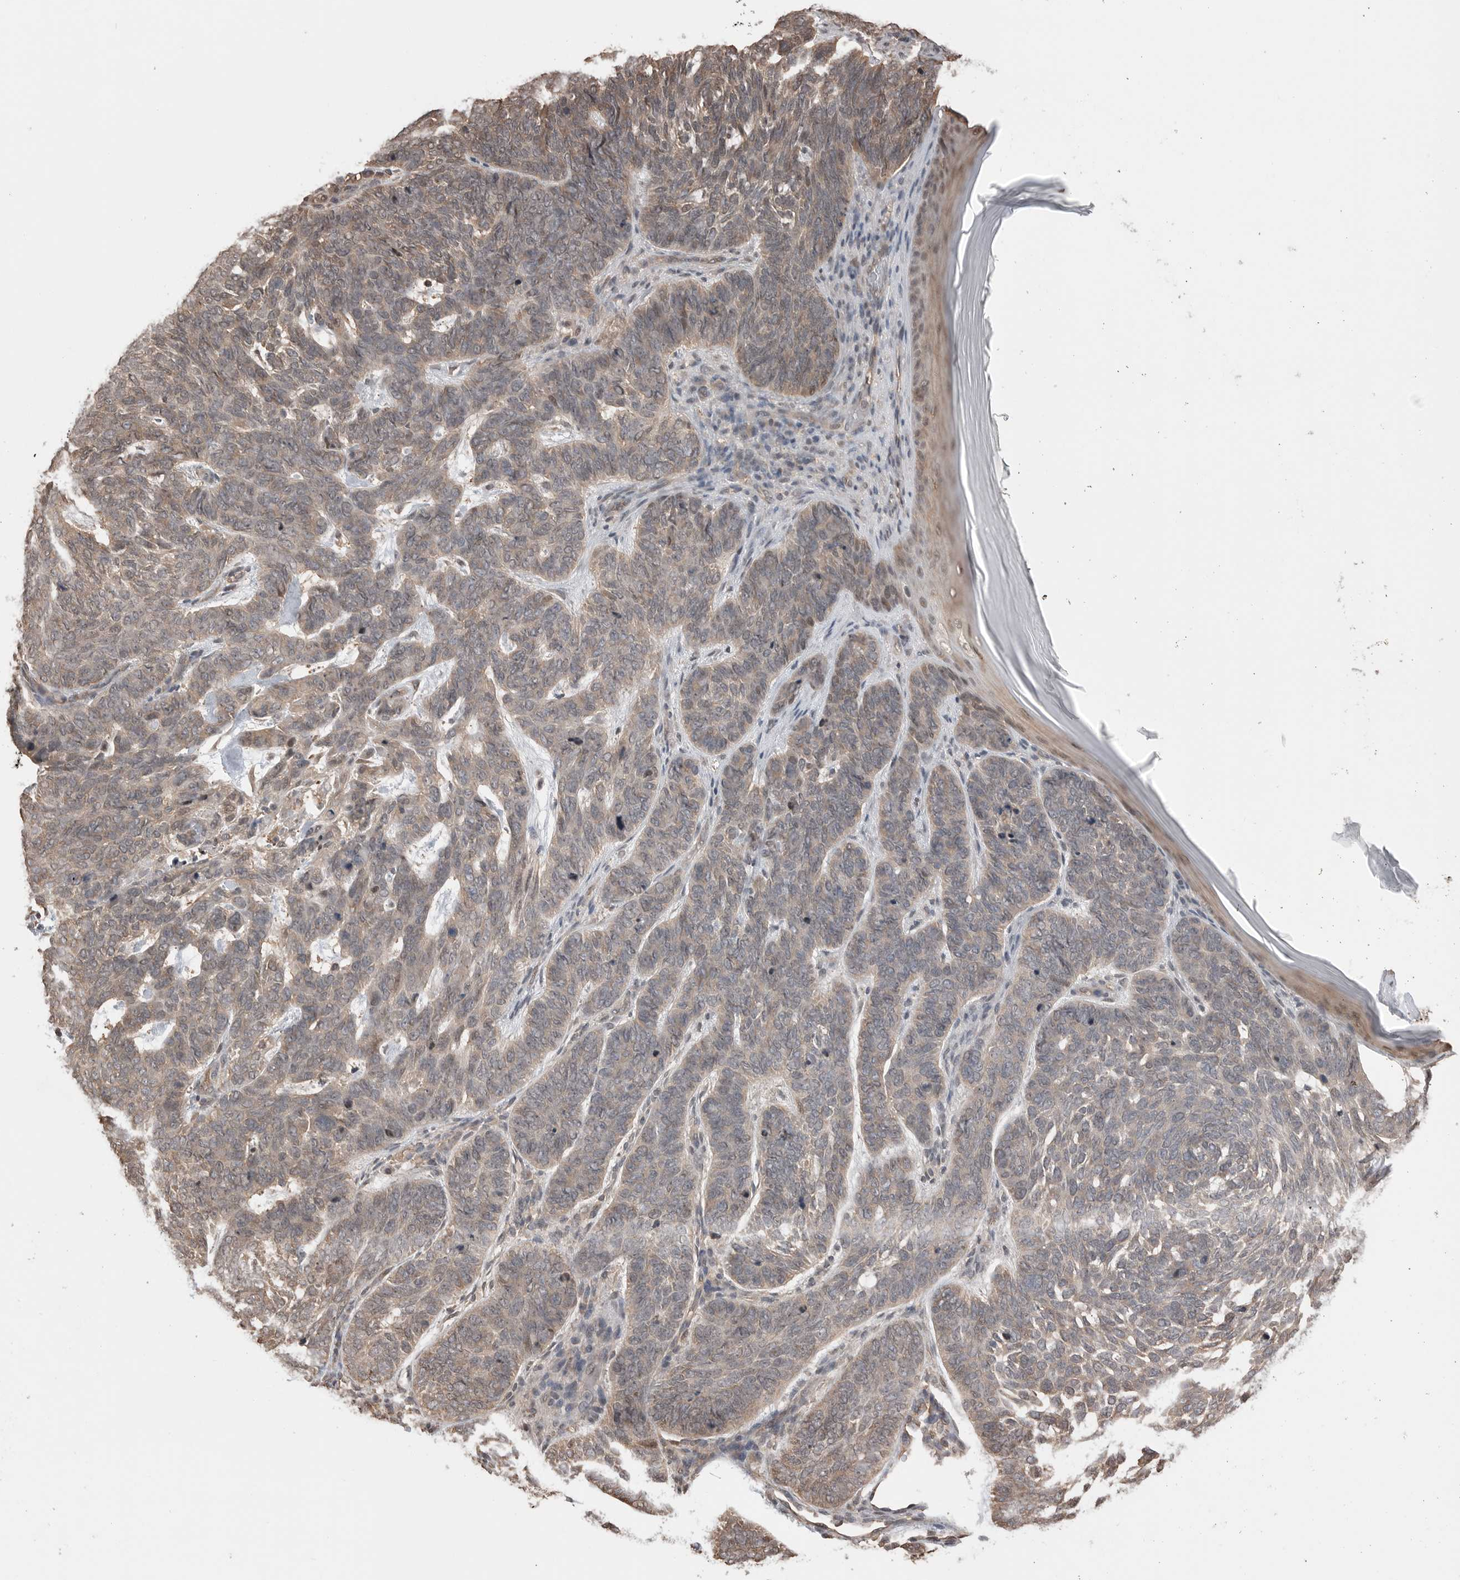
{"staining": {"intensity": "weak", "quantity": ">75%", "location": "cytoplasmic/membranous"}, "tissue": "skin cancer", "cell_type": "Tumor cells", "image_type": "cancer", "snomed": [{"axis": "morphology", "description": "Basal cell carcinoma"}, {"axis": "topography", "description": "Skin"}], "caption": "Approximately >75% of tumor cells in basal cell carcinoma (skin) demonstrate weak cytoplasmic/membranous protein positivity as visualized by brown immunohistochemical staining.", "gene": "PEAK1", "patient": {"sex": "female", "age": 85}}